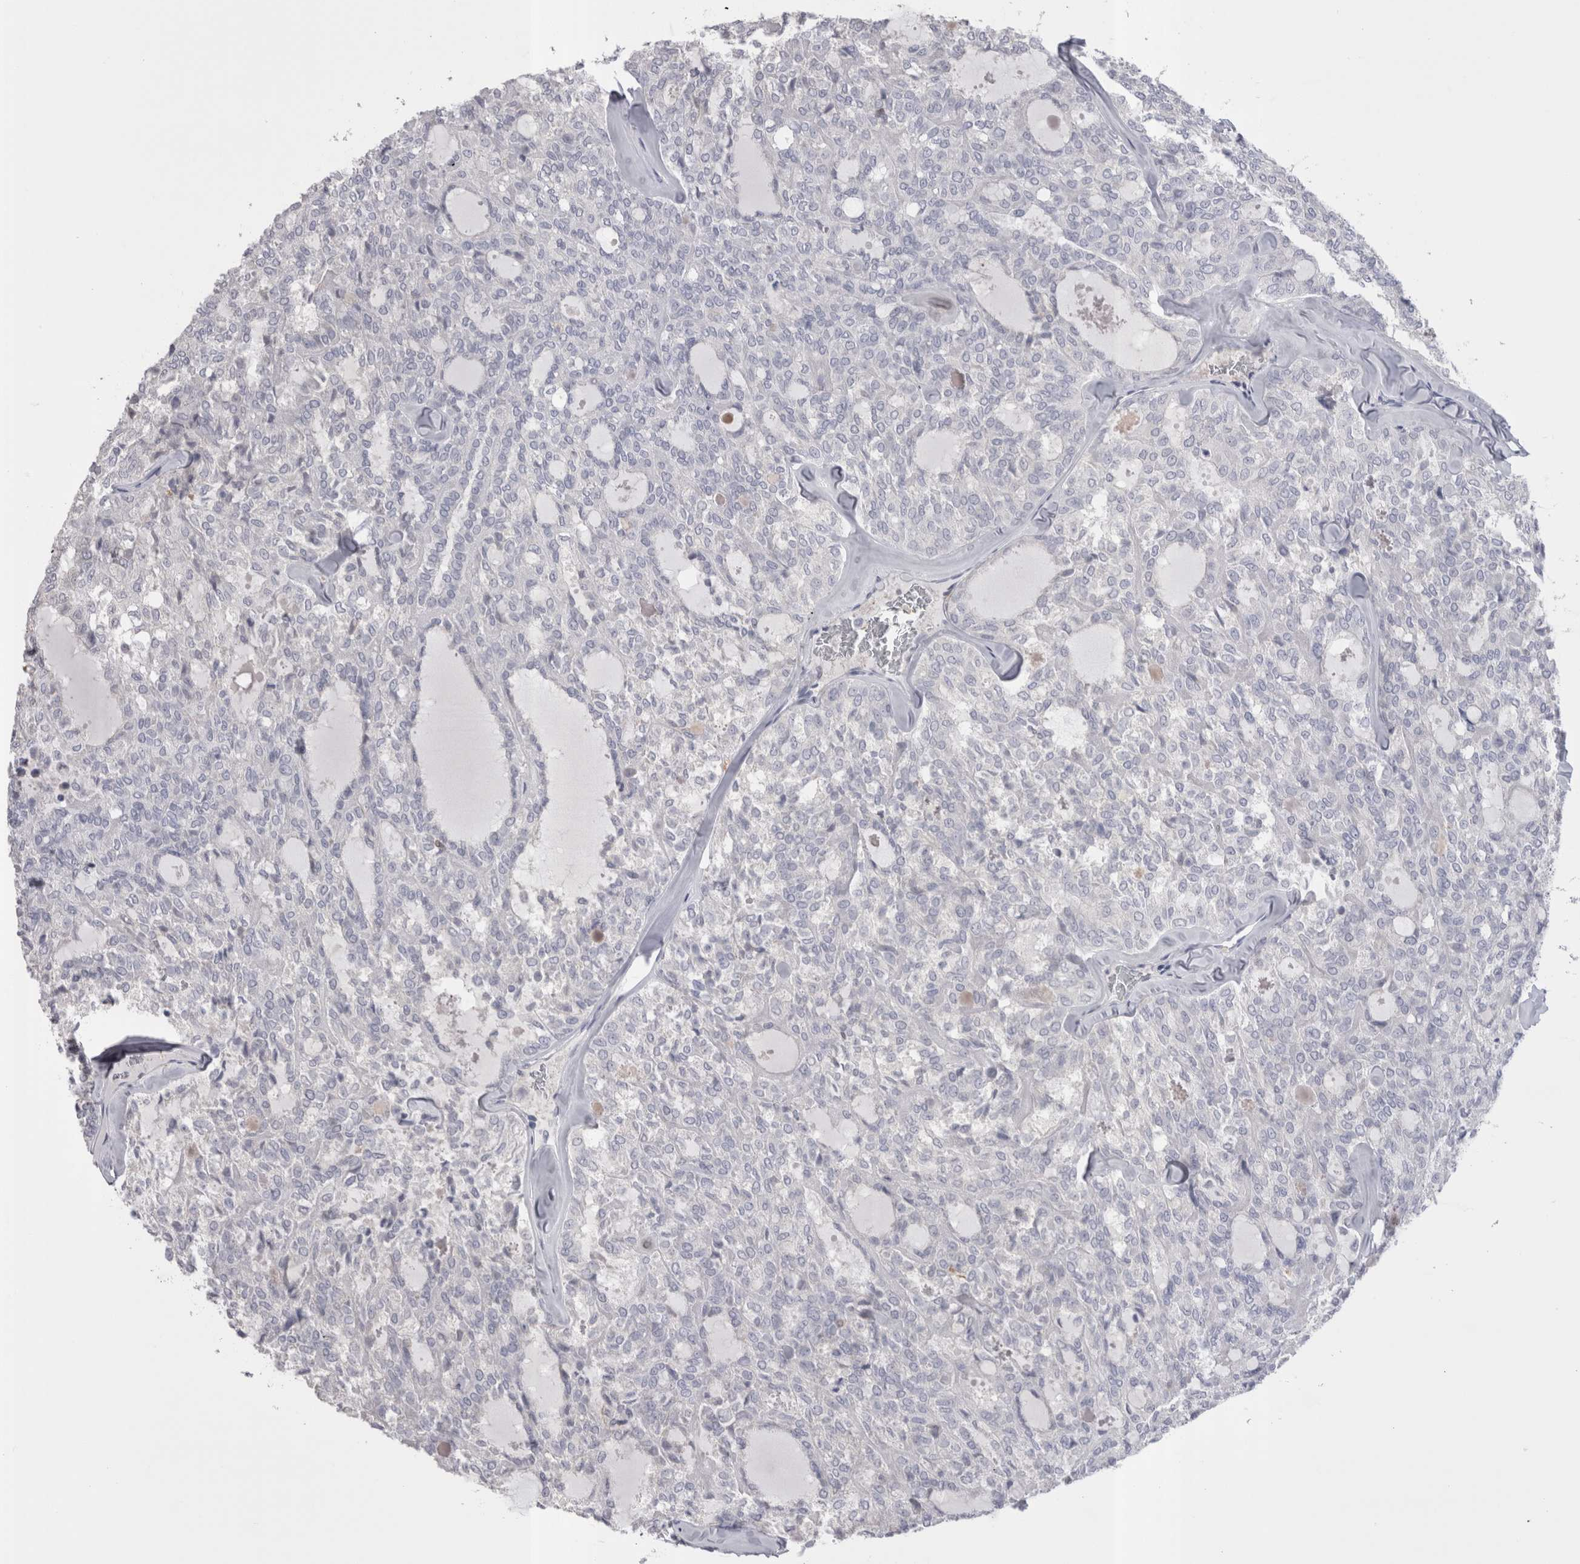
{"staining": {"intensity": "negative", "quantity": "none", "location": "none"}, "tissue": "thyroid cancer", "cell_type": "Tumor cells", "image_type": "cancer", "snomed": [{"axis": "morphology", "description": "Follicular adenoma carcinoma, NOS"}, {"axis": "topography", "description": "Thyroid gland"}], "caption": "Immunohistochemical staining of follicular adenoma carcinoma (thyroid) reveals no significant expression in tumor cells.", "gene": "SUCNR1", "patient": {"sex": "male", "age": 75}}